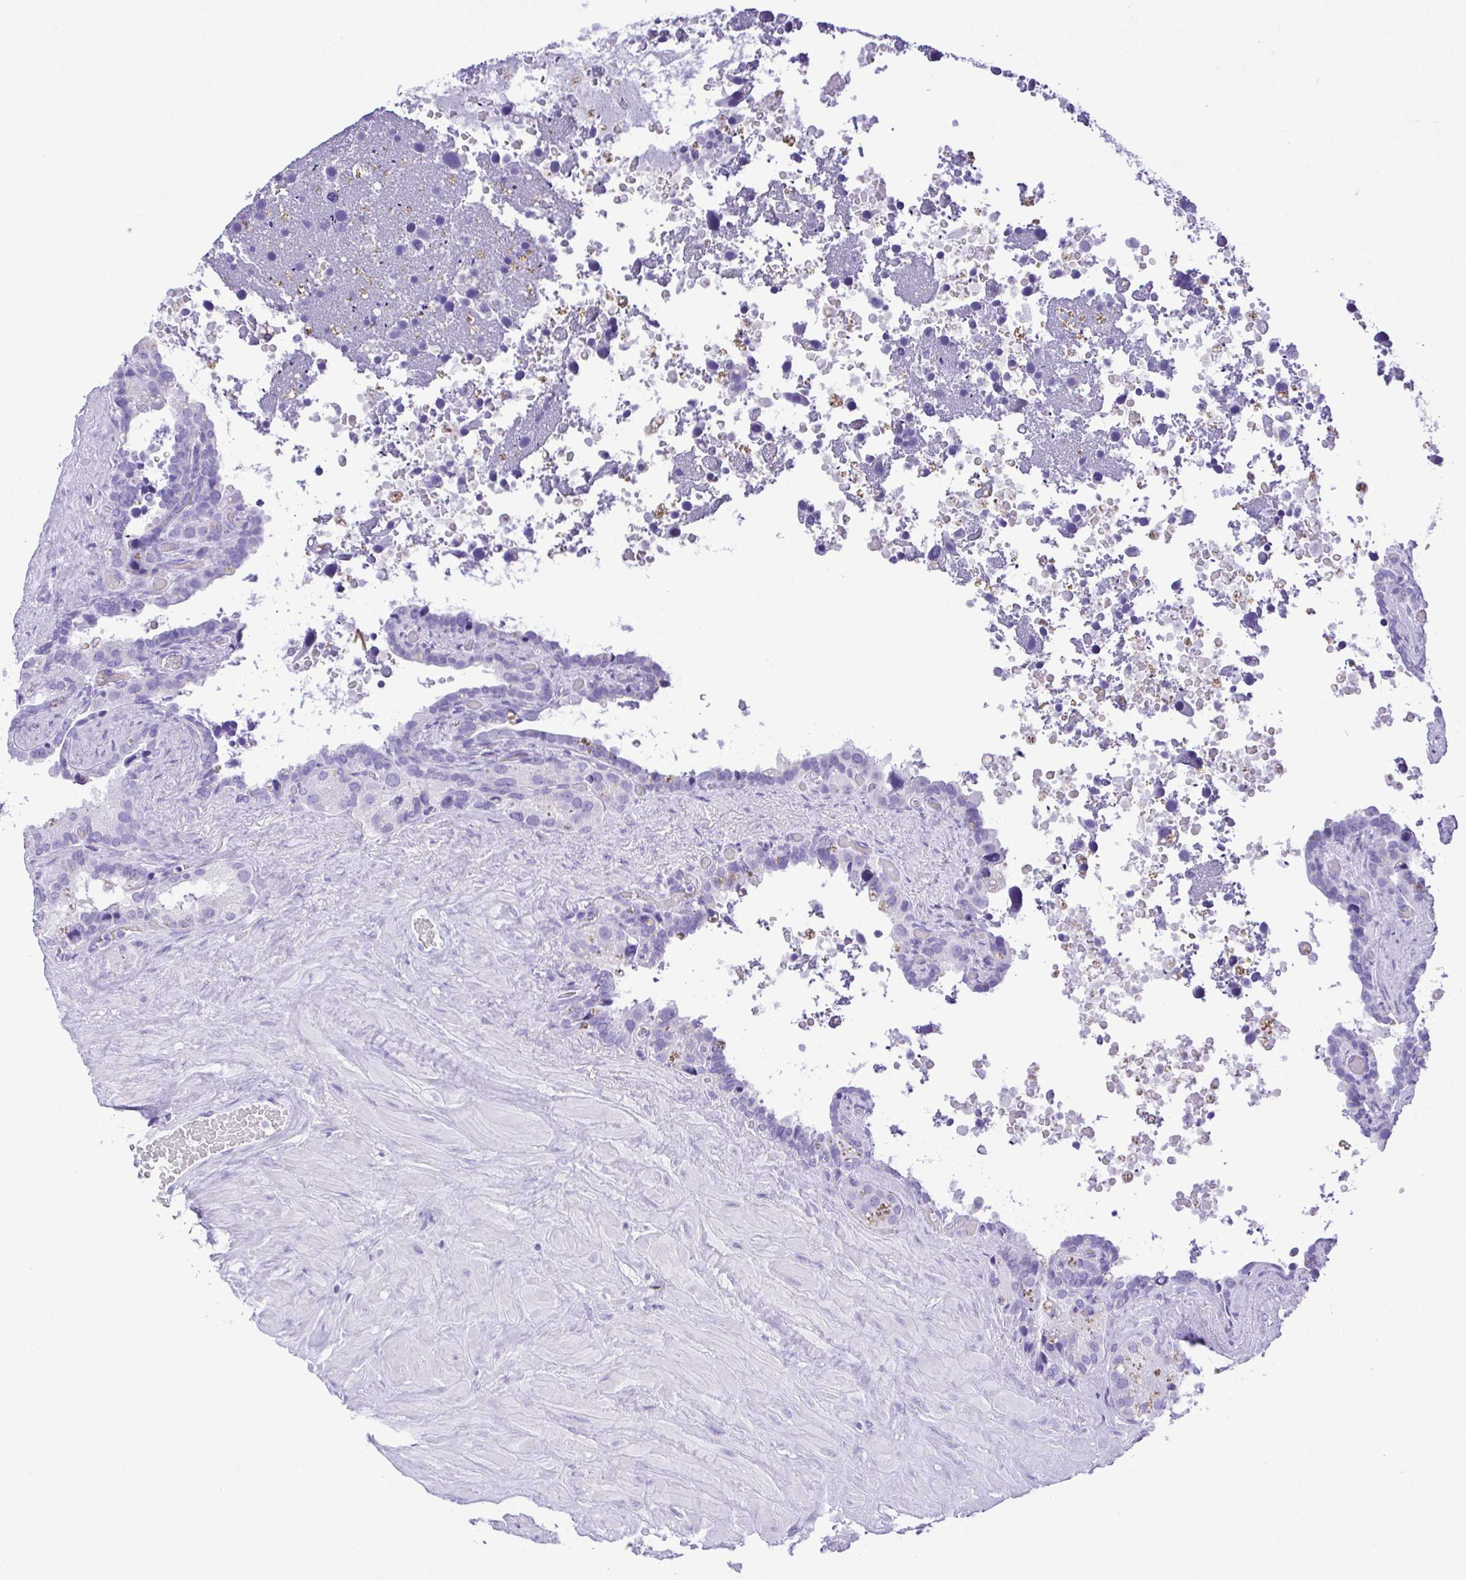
{"staining": {"intensity": "negative", "quantity": "none", "location": "none"}, "tissue": "seminal vesicle", "cell_type": "Glandular cells", "image_type": "normal", "snomed": [{"axis": "morphology", "description": "Normal tissue, NOS"}, {"axis": "topography", "description": "Seminal veicle"}], "caption": "Protein analysis of unremarkable seminal vesicle exhibits no significant positivity in glandular cells.", "gene": "CDSN", "patient": {"sex": "male", "age": 60}}